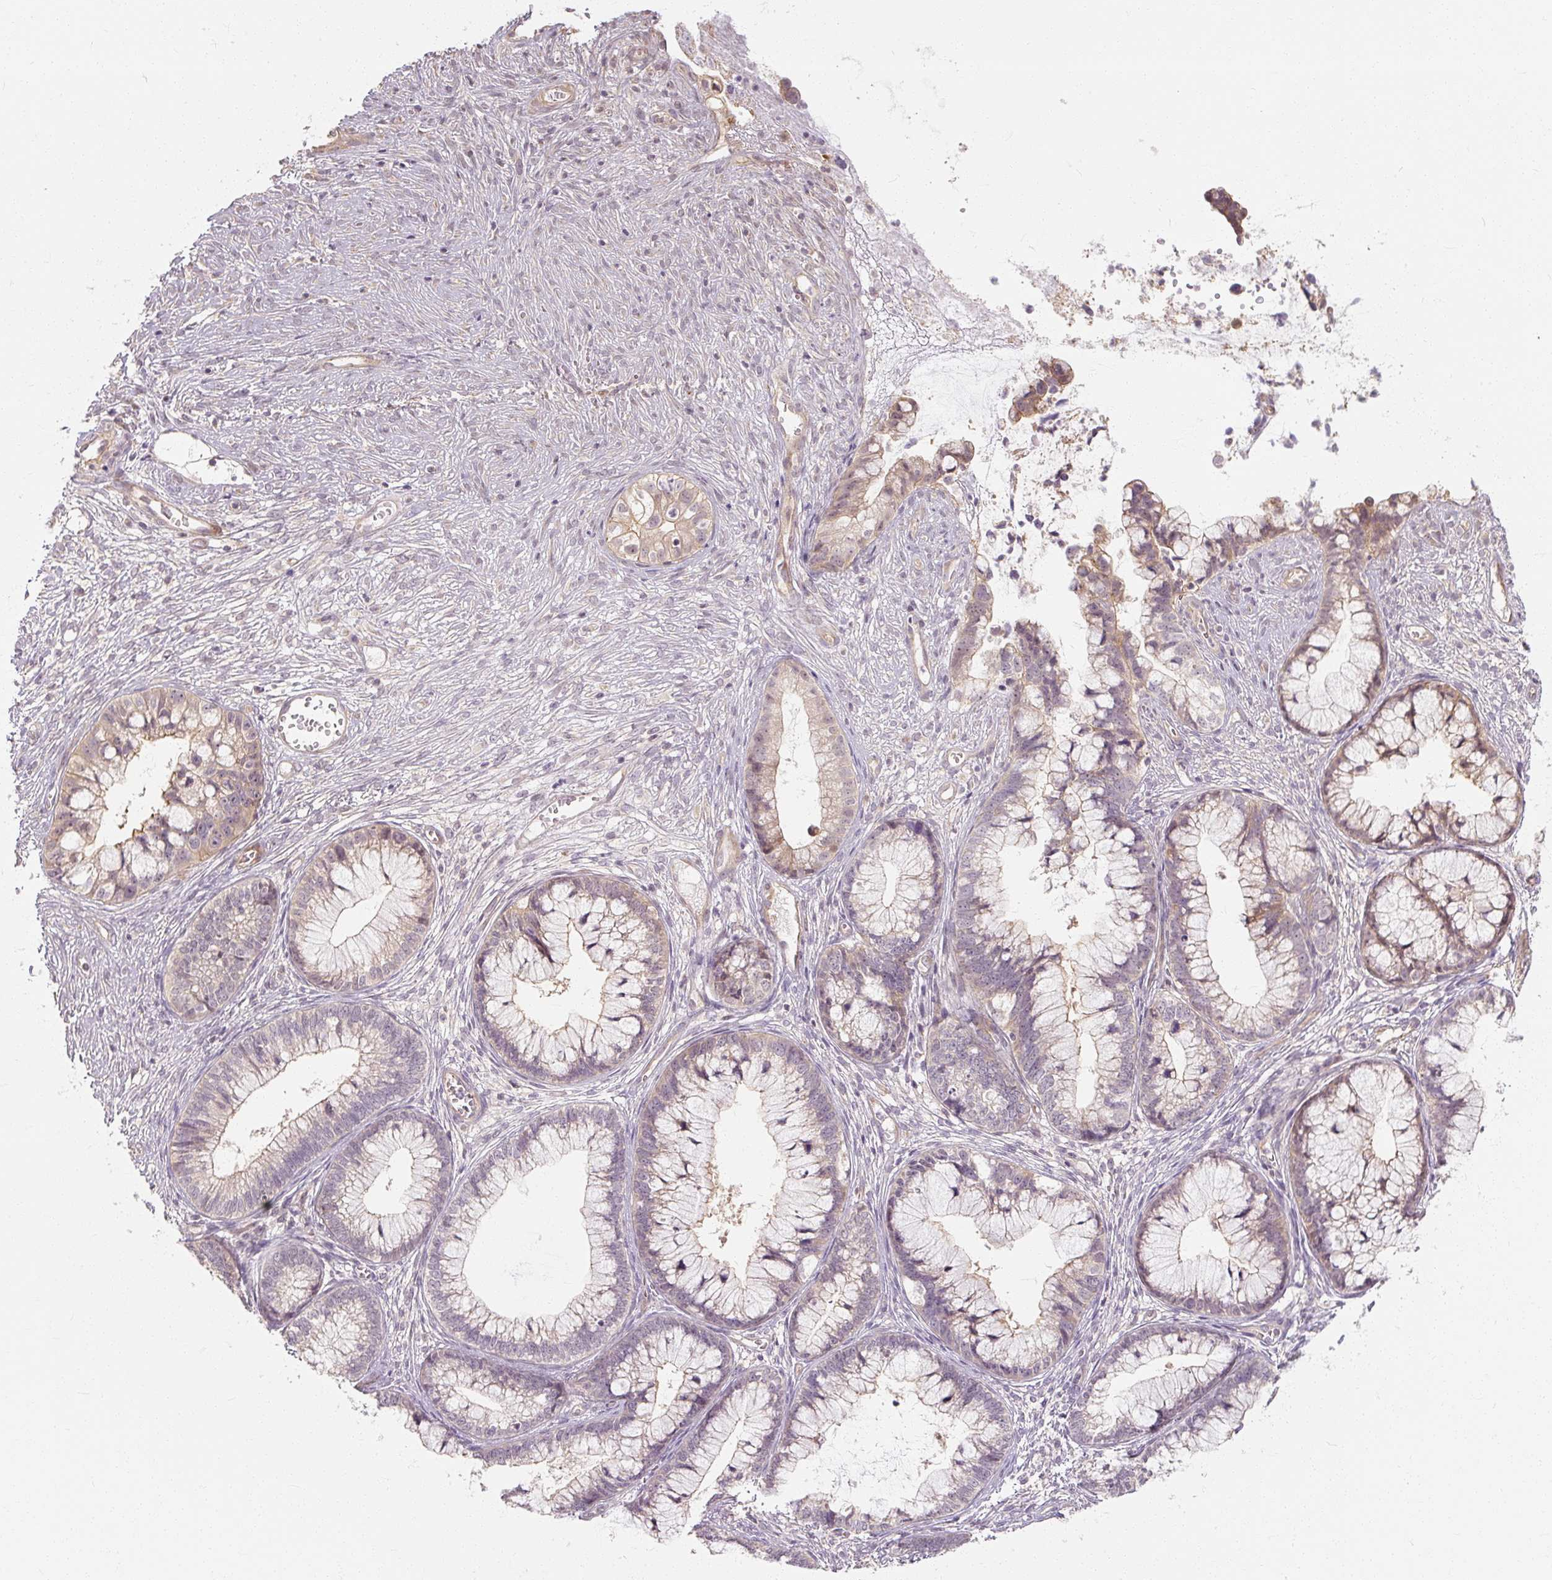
{"staining": {"intensity": "weak", "quantity": "<25%", "location": "cytoplasmic/membranous"}, "tissue": "cervical cancer", "cell_type": "Tumor cells", "image_type": "cancer", "snomed": [{"axis": "morphology", "description": "Adenocarcinoma, NOS"}, {"axis": "topography", "description": "Cervix"}], "caption": "This is an immunohistochemistry (IHC) histopathology image of human cervical adenocarcinoma. There is no staining in tumor cells.", "gene": "RB1CC1", "patient": {"sex": "female", "age": 44}}